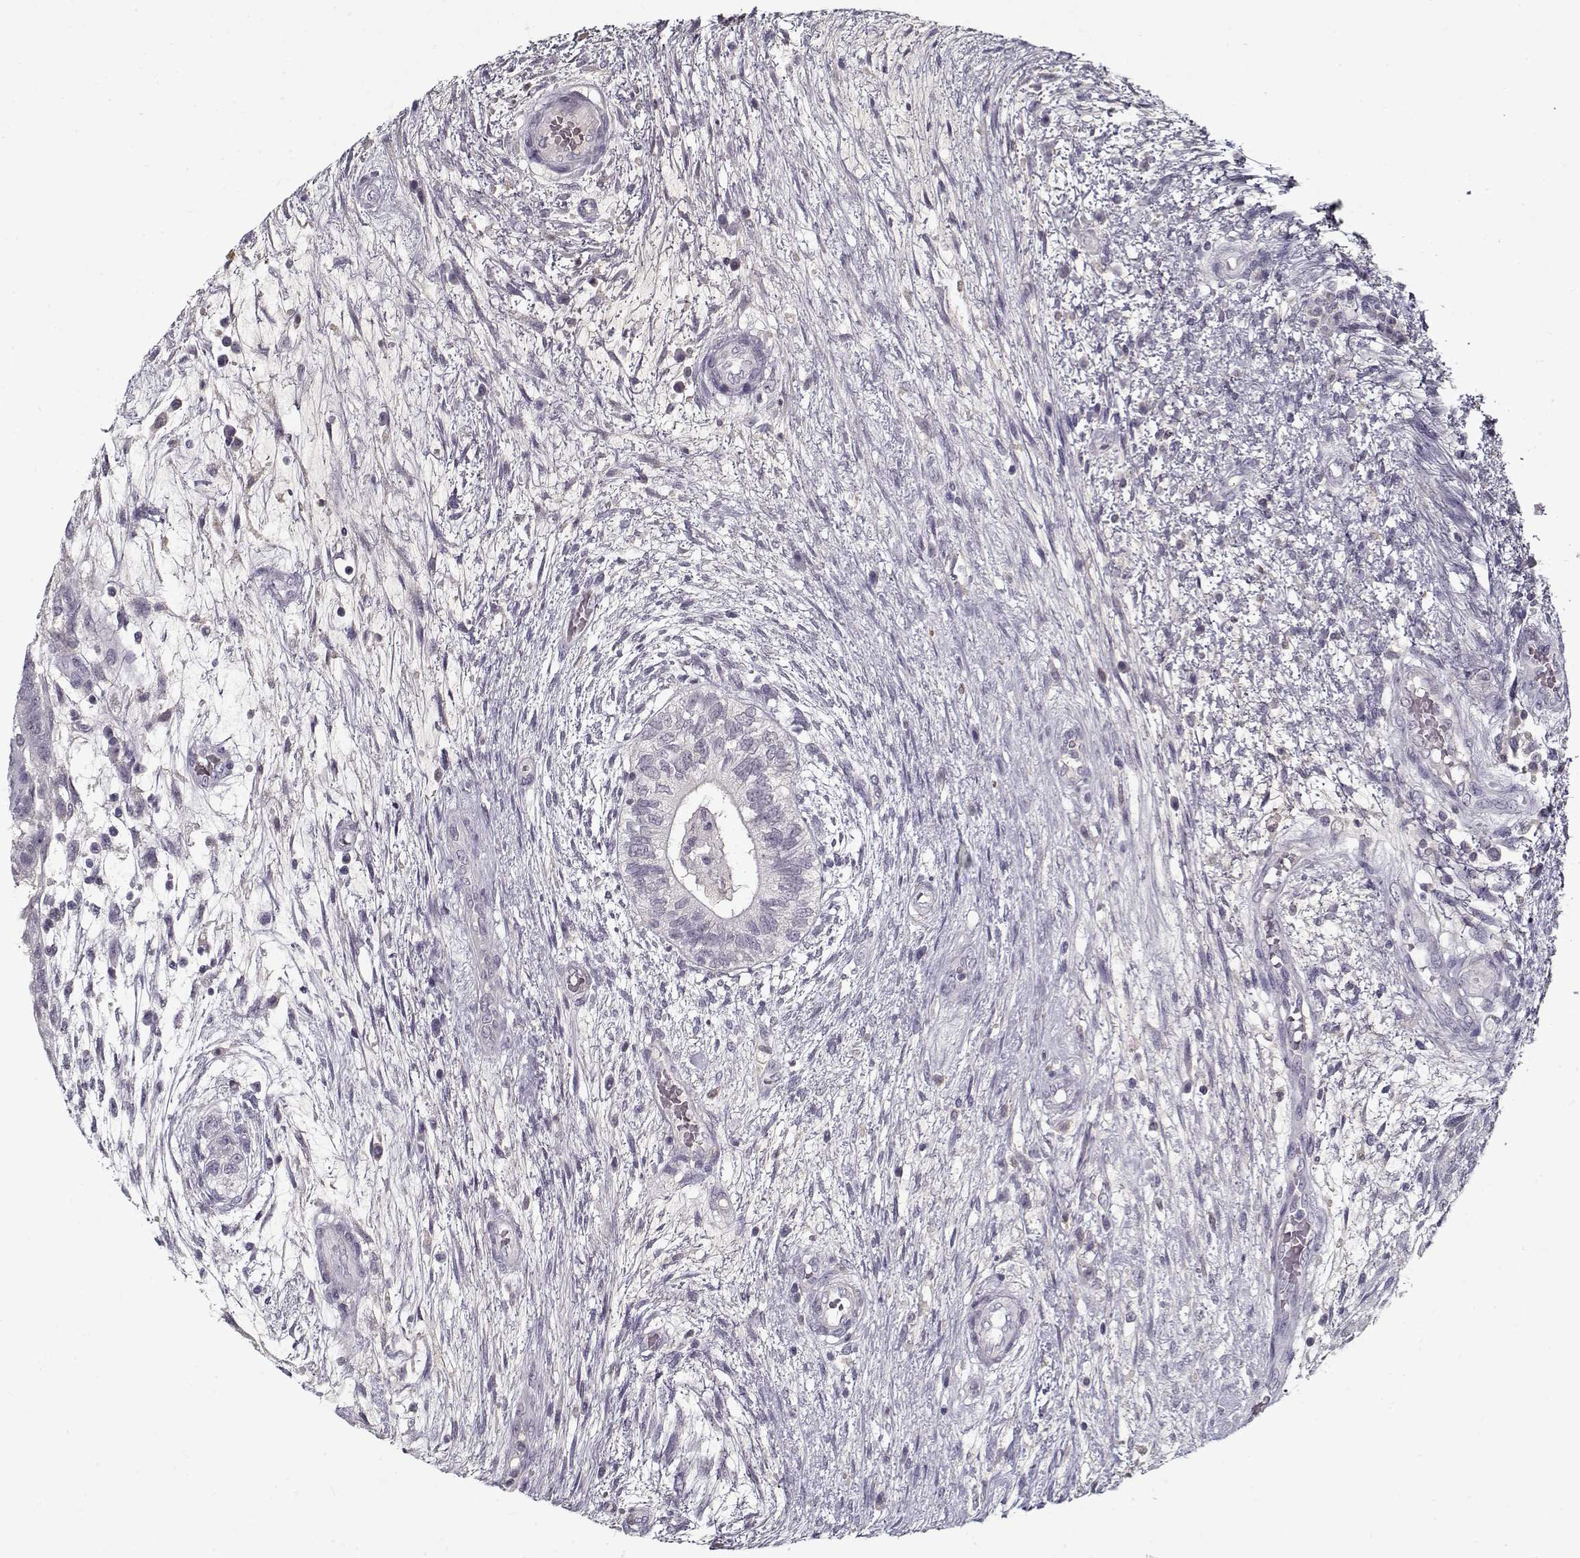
{"staining": {"intensity": "negative", "quantity": "none", "location": "none"}, "tissue": "testis cancer", "cell_type": "Tumor cells", "image_type": "cancer", "snomed": [{"axis": "morphology", "description": "Normal tissue, NOS"}, {"axis": "morphology", "description": "Carcinoma, Embryonal, NOS"}, {"axis": "topography", "description": "Testis"}, {"axis": "topography", "description": "Epididymis"}], "caption": "An immunohistochemistry (IHC) histopathology image of testis embryonal carcinoma is shown. There is no staining in tumor cells of testis embryonal carcinoma.", "gene": "SPACA9", "patient": {"sex": "male", "age": 32}}